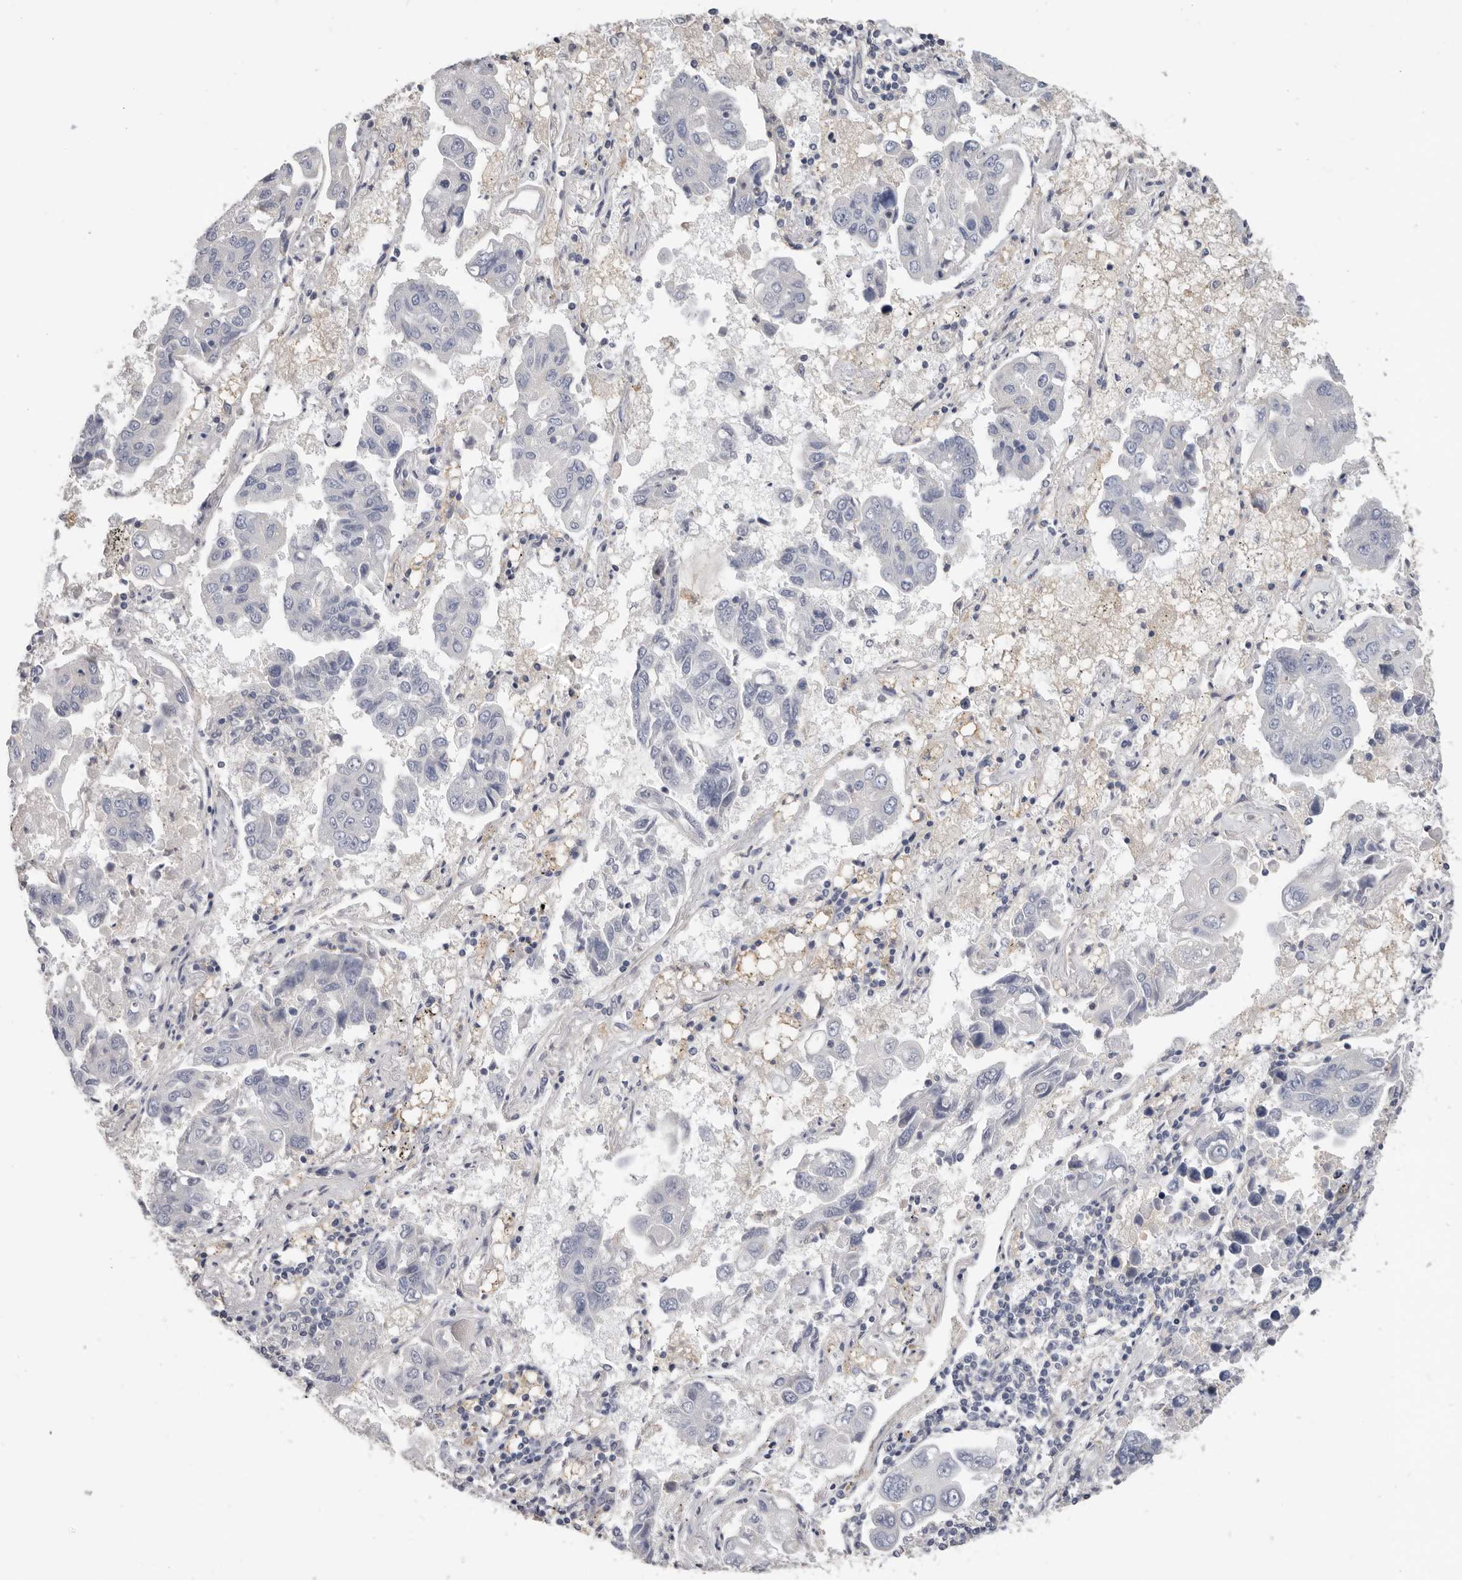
{"staining": {"intensity": "negative", "quantity": "none", "location": "none"}, "tissue": "lung cancer", "cell_type": "Tumor cells", "image_type": "cancer", "snomed": [{"axis": "morphology", "description": "Adenocarcinoma, NOS"}, {"axis": "topography", "description": "Lung"}], "caption": "Immunohistochemistry image of adenocarcinoma (lung) stained for a protein (brown), which displays no expression in tumor cells.", "gene": "WDTC1", "patient": {"sex": "male", "age": 64}}